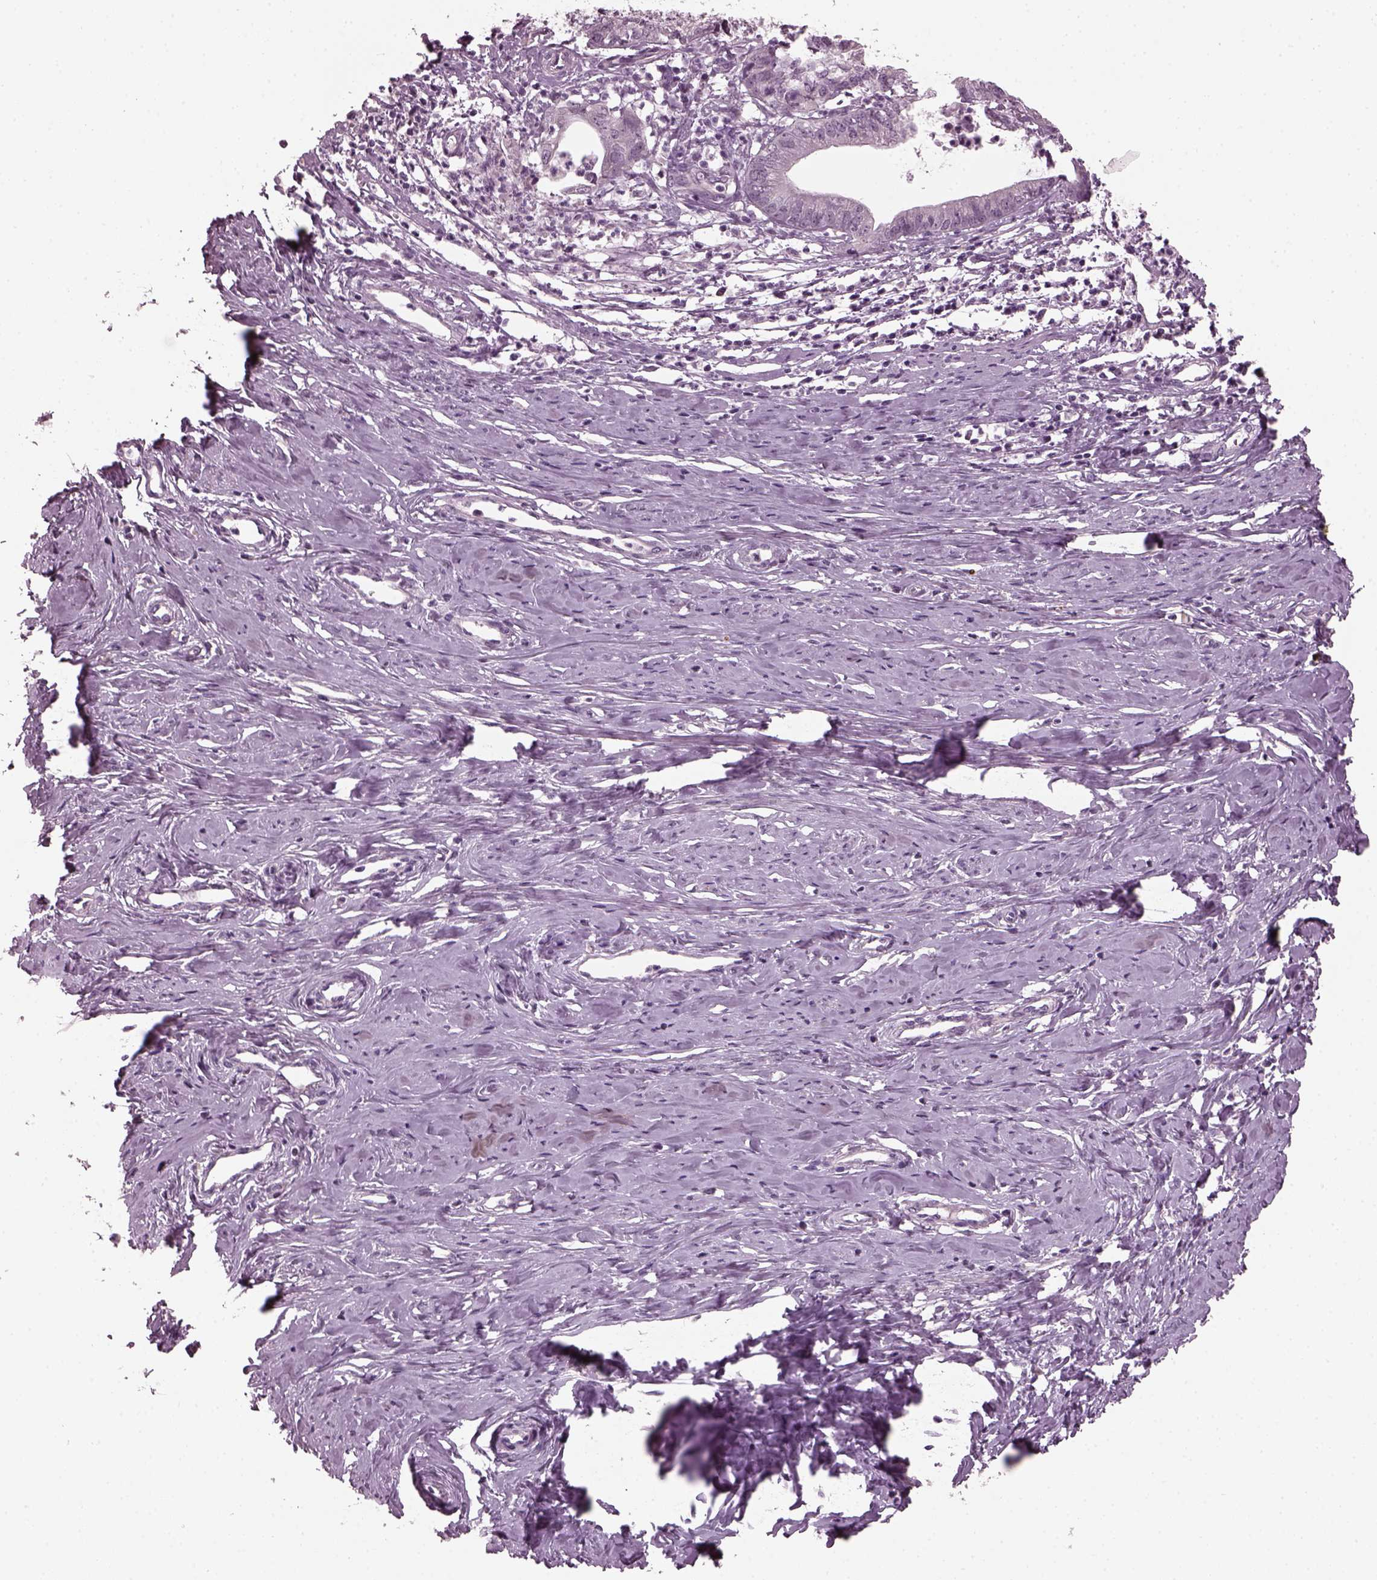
{"staining": {"intensity": "negative", "quantity": "none", "location": "none"}, "tissue": "cervical cancer", "cell_type": "Tumor cells", "image_type": "cancer", "snomed": [{"axis": "morphology", "description": "Normal tissue, NOS"}, {"axis": "morphology", "description": "Adenocarcinoma, NOS"}, {"axis": "topography", "description": "Cervix"}], "caption": "This is a photomicrograph of IHC staining of cervical cancer (adenocarcinoma), which shows no staining in tumor cells.", "gene": "CLCN4", "patient": {"sex": "female", "age": 38}}